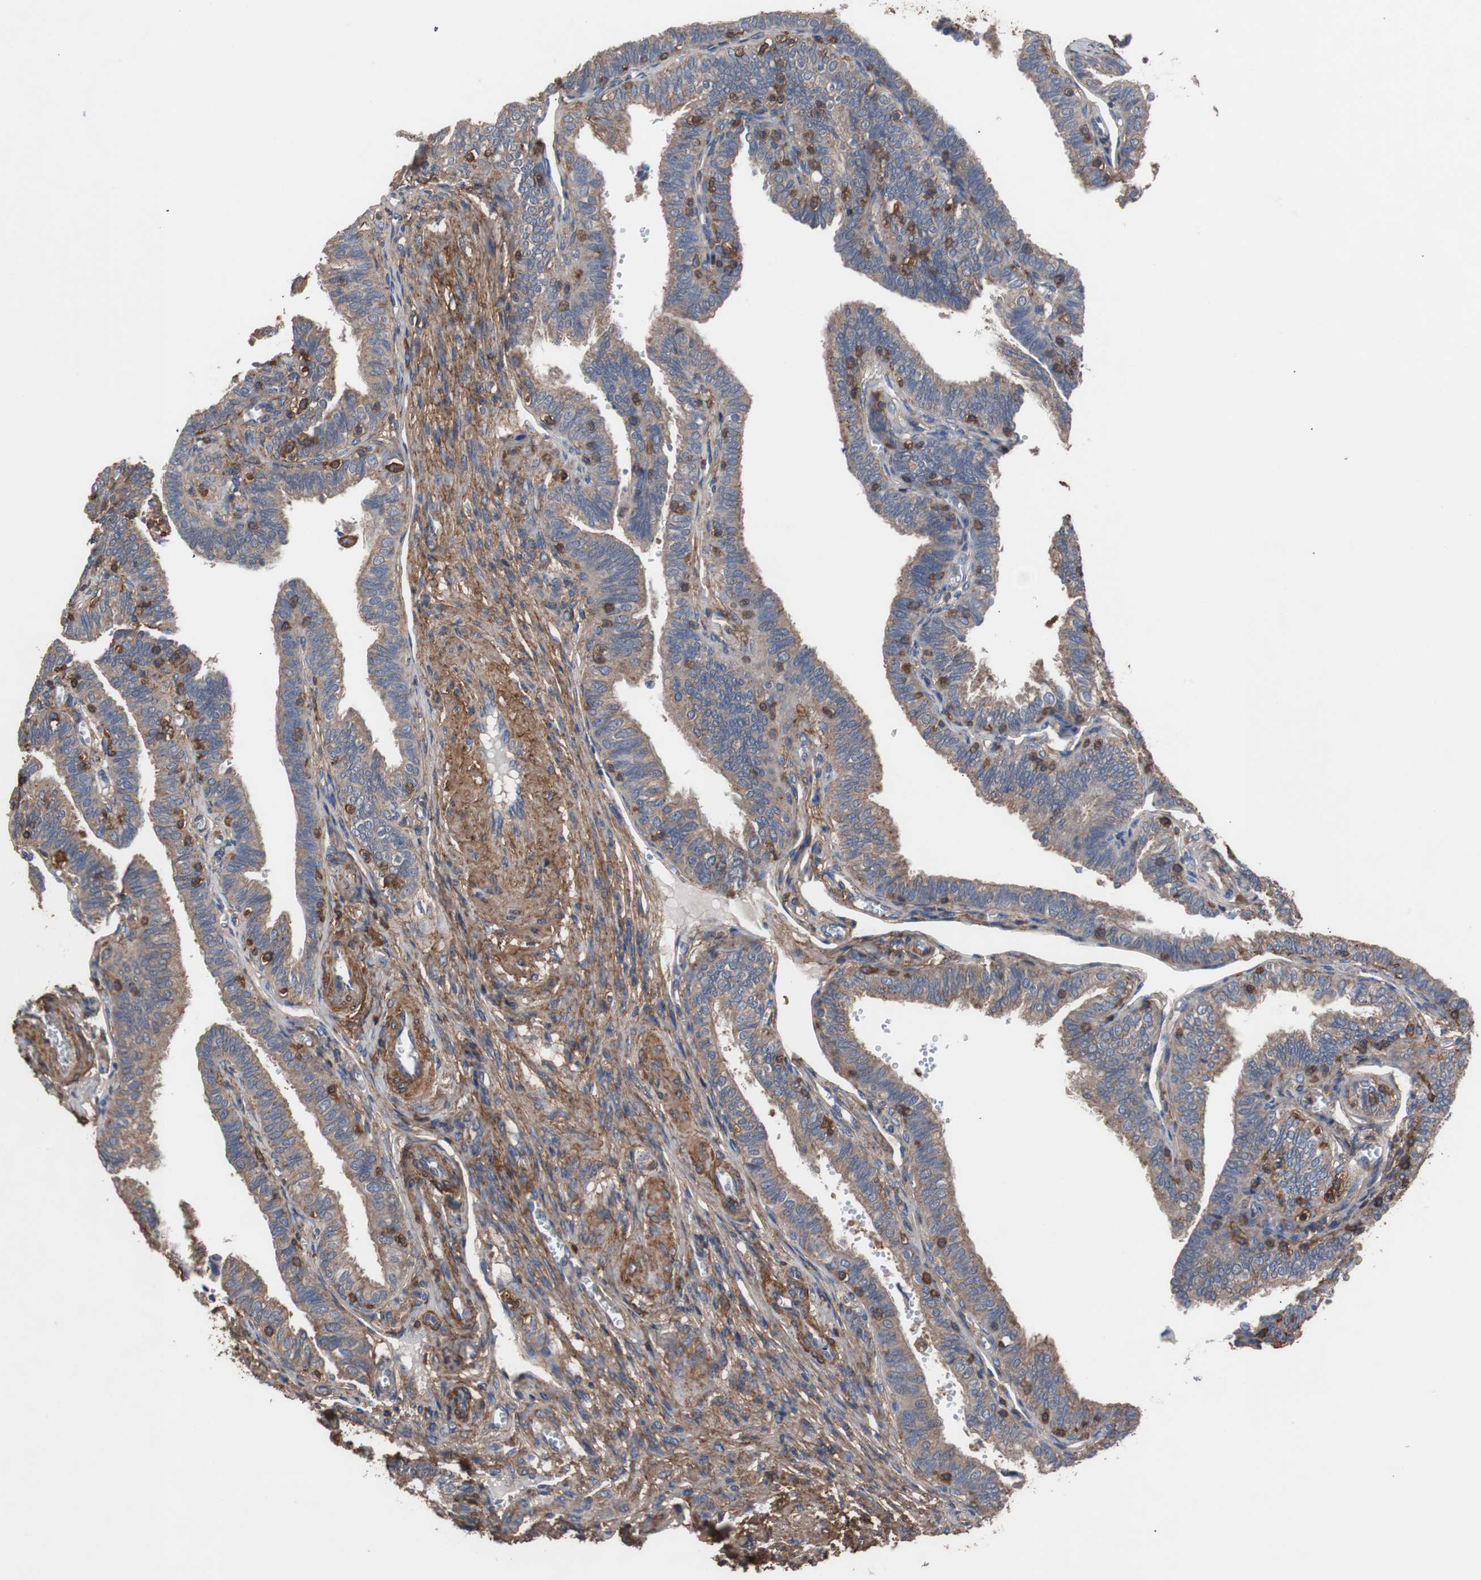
{"staining": {"intensity": "weak", "quantity": "25%-75%", "location": "cytoplasmic/membranous"}, "tissue": "fallopian tube", "cell_type": "Glandular cells", "image_type": "normal", "snomed": [{"axis": "morphology", "description": "Normal tissue, NOS"}, {"axis": "topography", "description": "Fallopian tube"}], "caption": "Weak cytoplasmic/membranous protein expression is present in approximately 25%-75% of glandular cells in fallopian tube.", "gene": "COL6A2", "patient": {"sex": "female", "age": 46}}